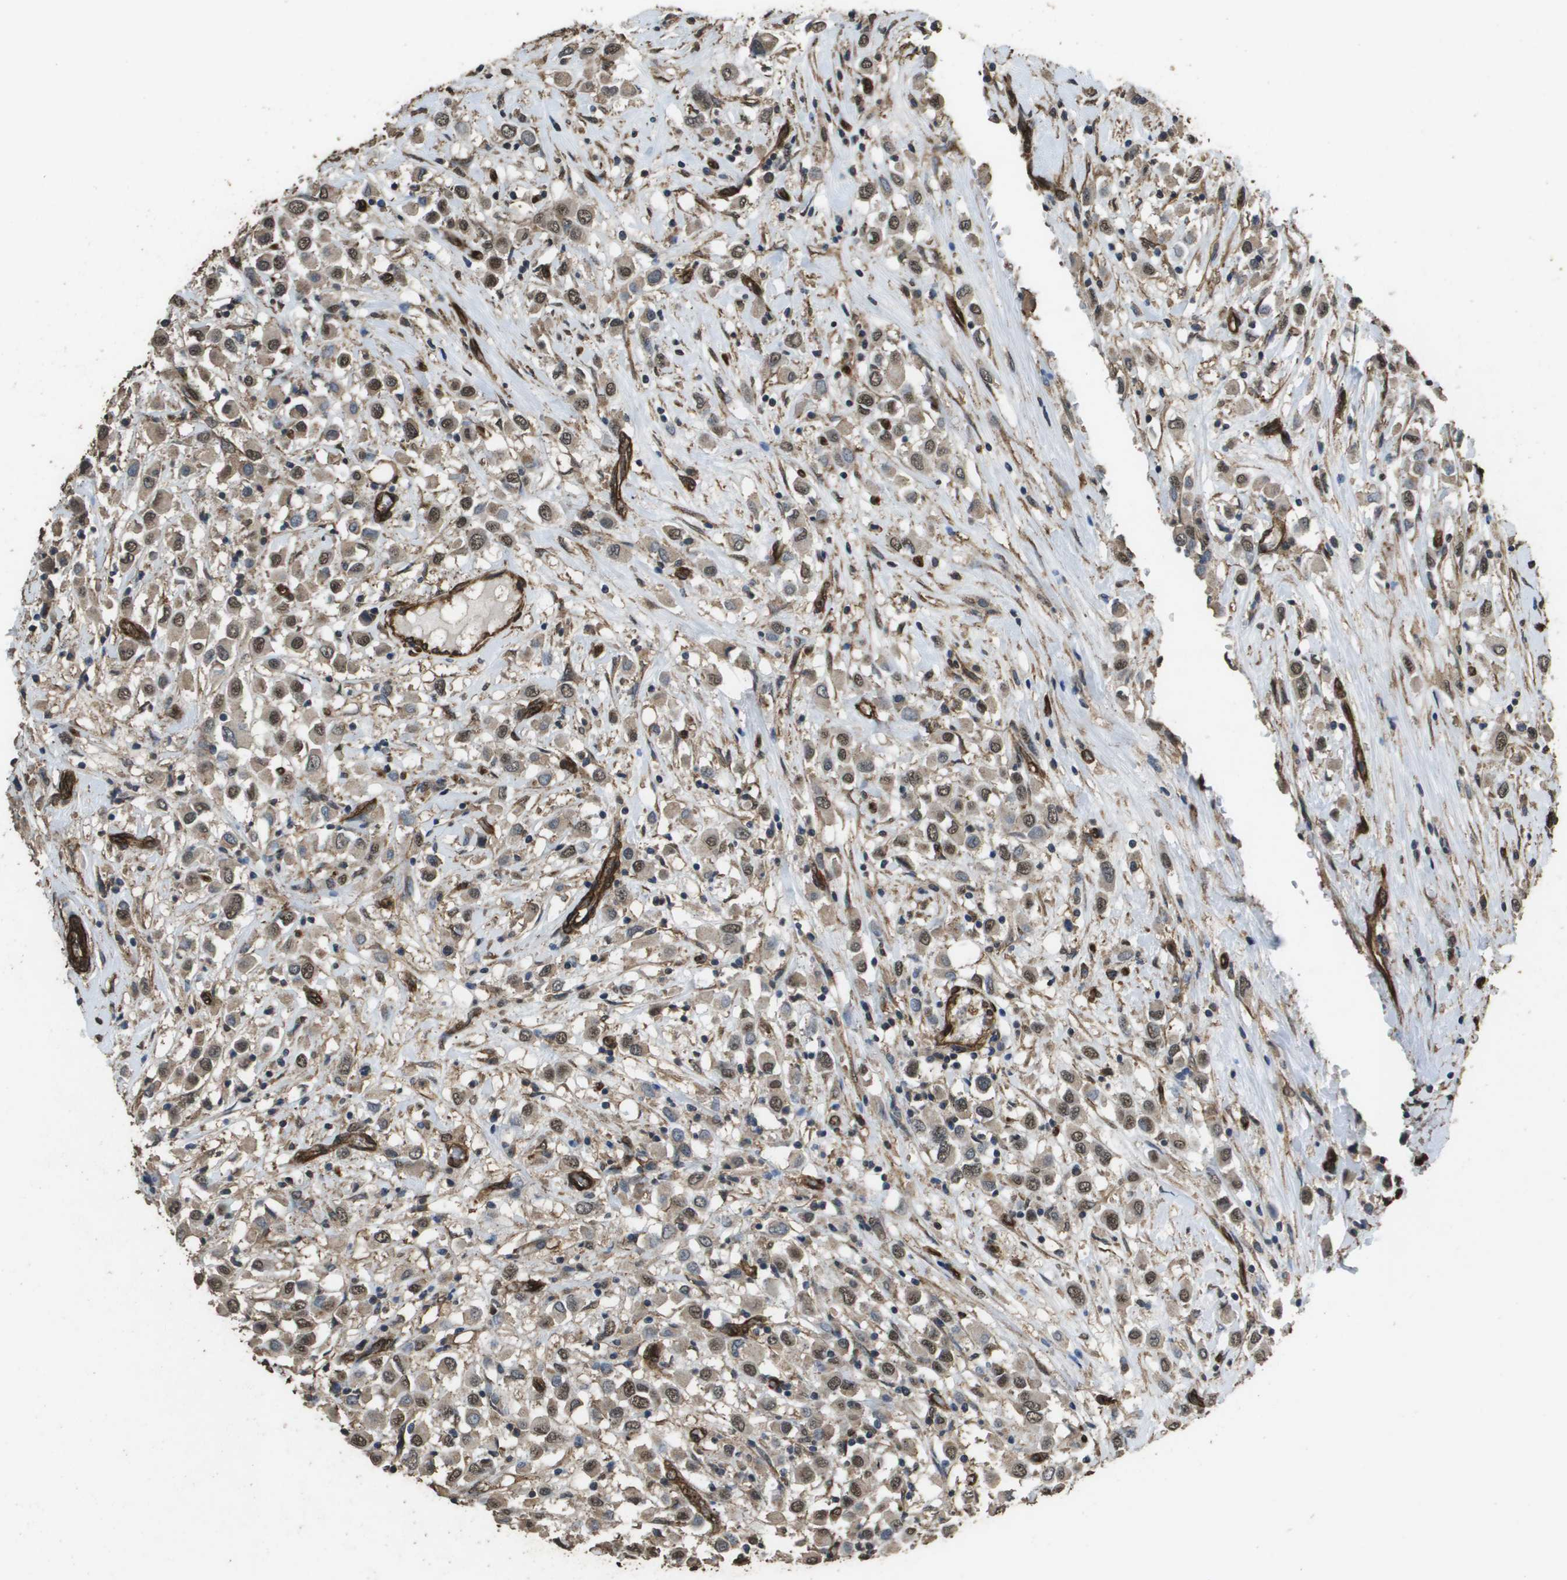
{"staining": {"intensity": "moderate", "quantity": ">75%", "location": "cytoplasmic/membranous,nuclear"}, "tissue": "breast cancer", "cell_type": "Tumor cells", "image_type": "cancer", "snomed": [{"axis": "morphology", "description": "Duct carcinoma"}, {"axis": "topography", "description": "Breast"}], "caption": "Intraductal carcinoma (breast) tissue displays moderate cytoplasmic/membranous and nuclear positivity in about >75% of tumor cells", "gene": "AAMP", "patient": {"sex": "female", "age": 61}}